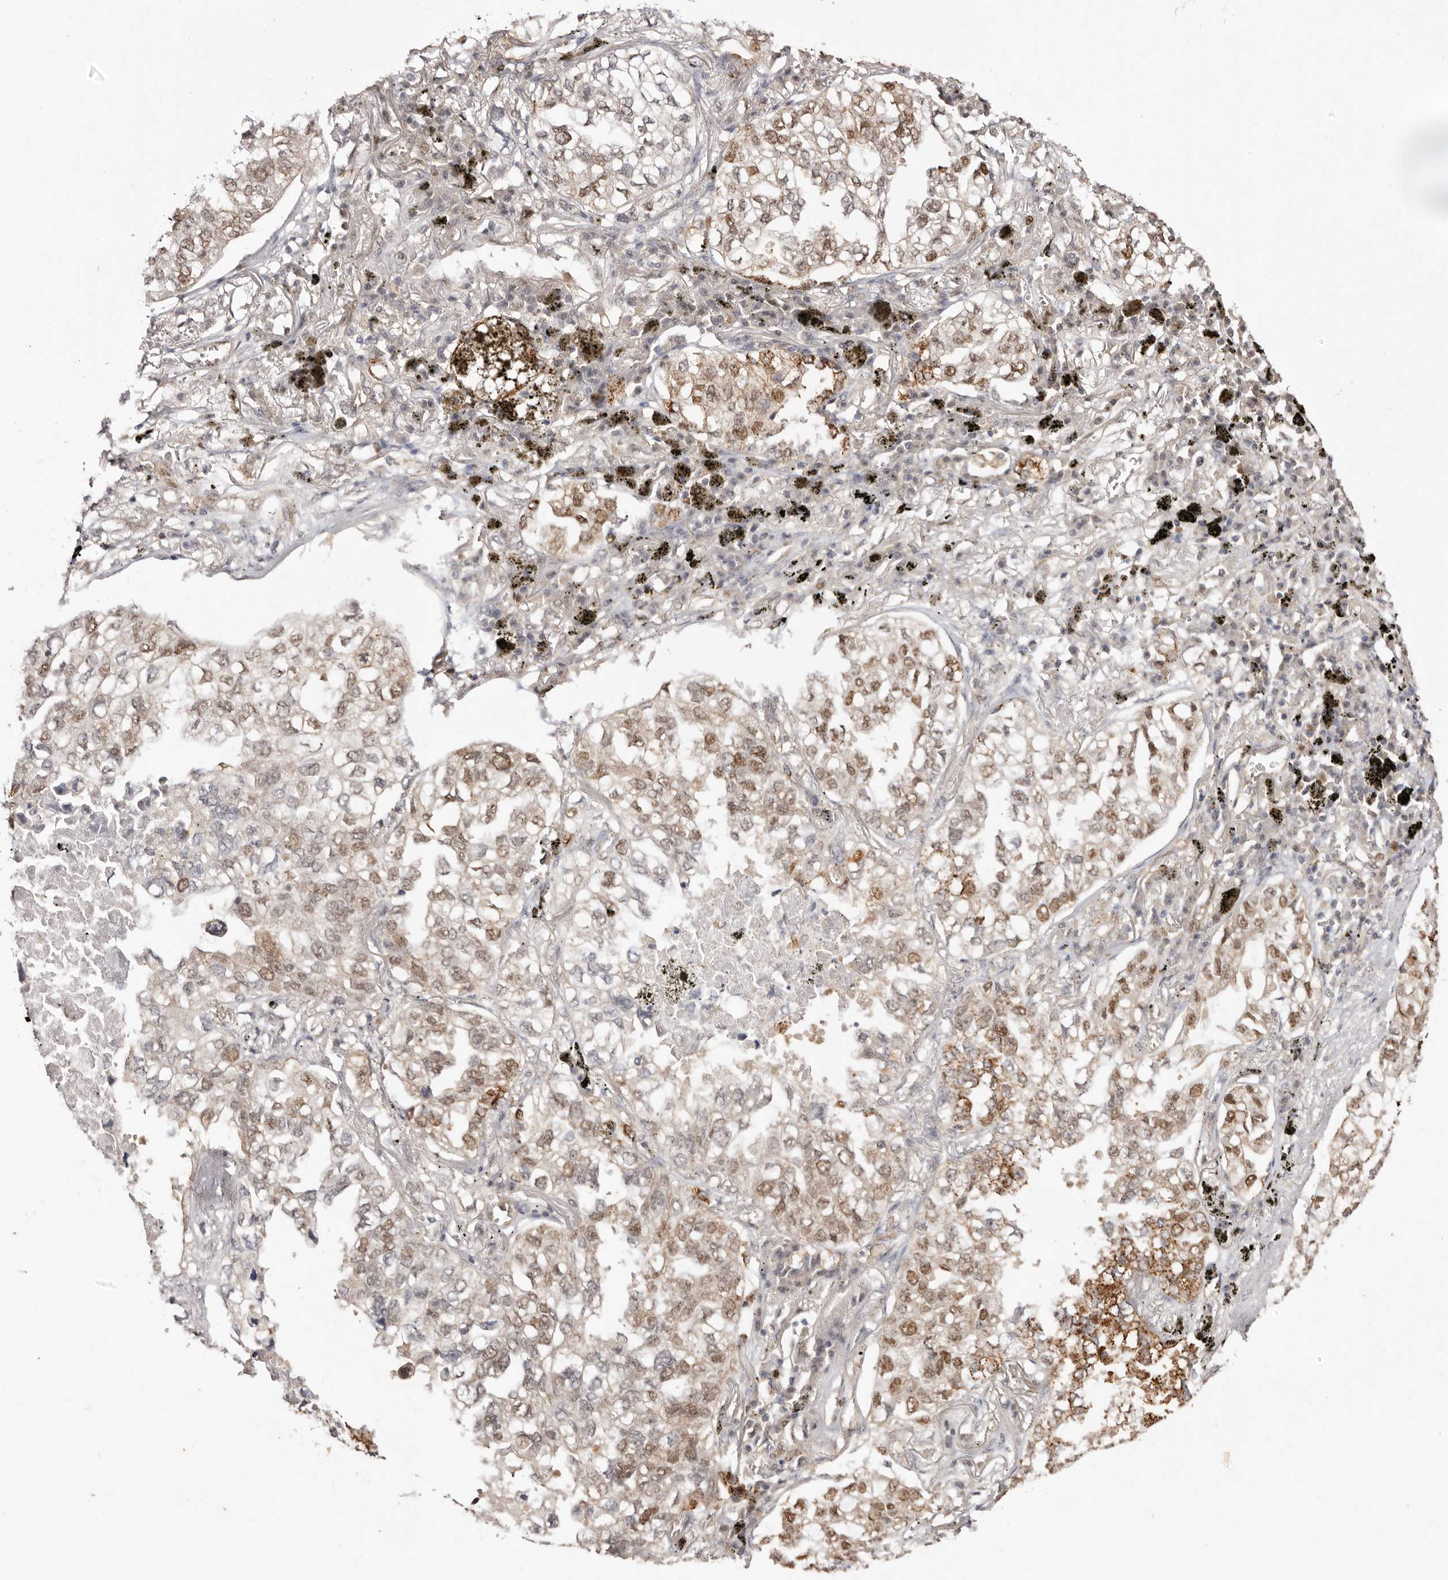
{"staining": {"intensity": "moderate", "quantity": "25%-75%", "location": "cytoplasmic/membranous,nuclear"}, "tissue": "lung cancer", "cell_type": "Tumor cells", "image_type": "cancer", "snomed": [{"axis": "morphology", "description": "Adenocarcinoma, NOS"}, {"axis": "topography", "description": "Lung"}], "caption": "Immunohistochemical staining of lung cancer (adenocarcinoma) reveals medium levels of moderate cytoplasmic/membranous and nuclear staining in approximately 25%-75% of tumor cells.", "gene": "NOTCH1", "patient": {"sex": "male", "age": 65}}